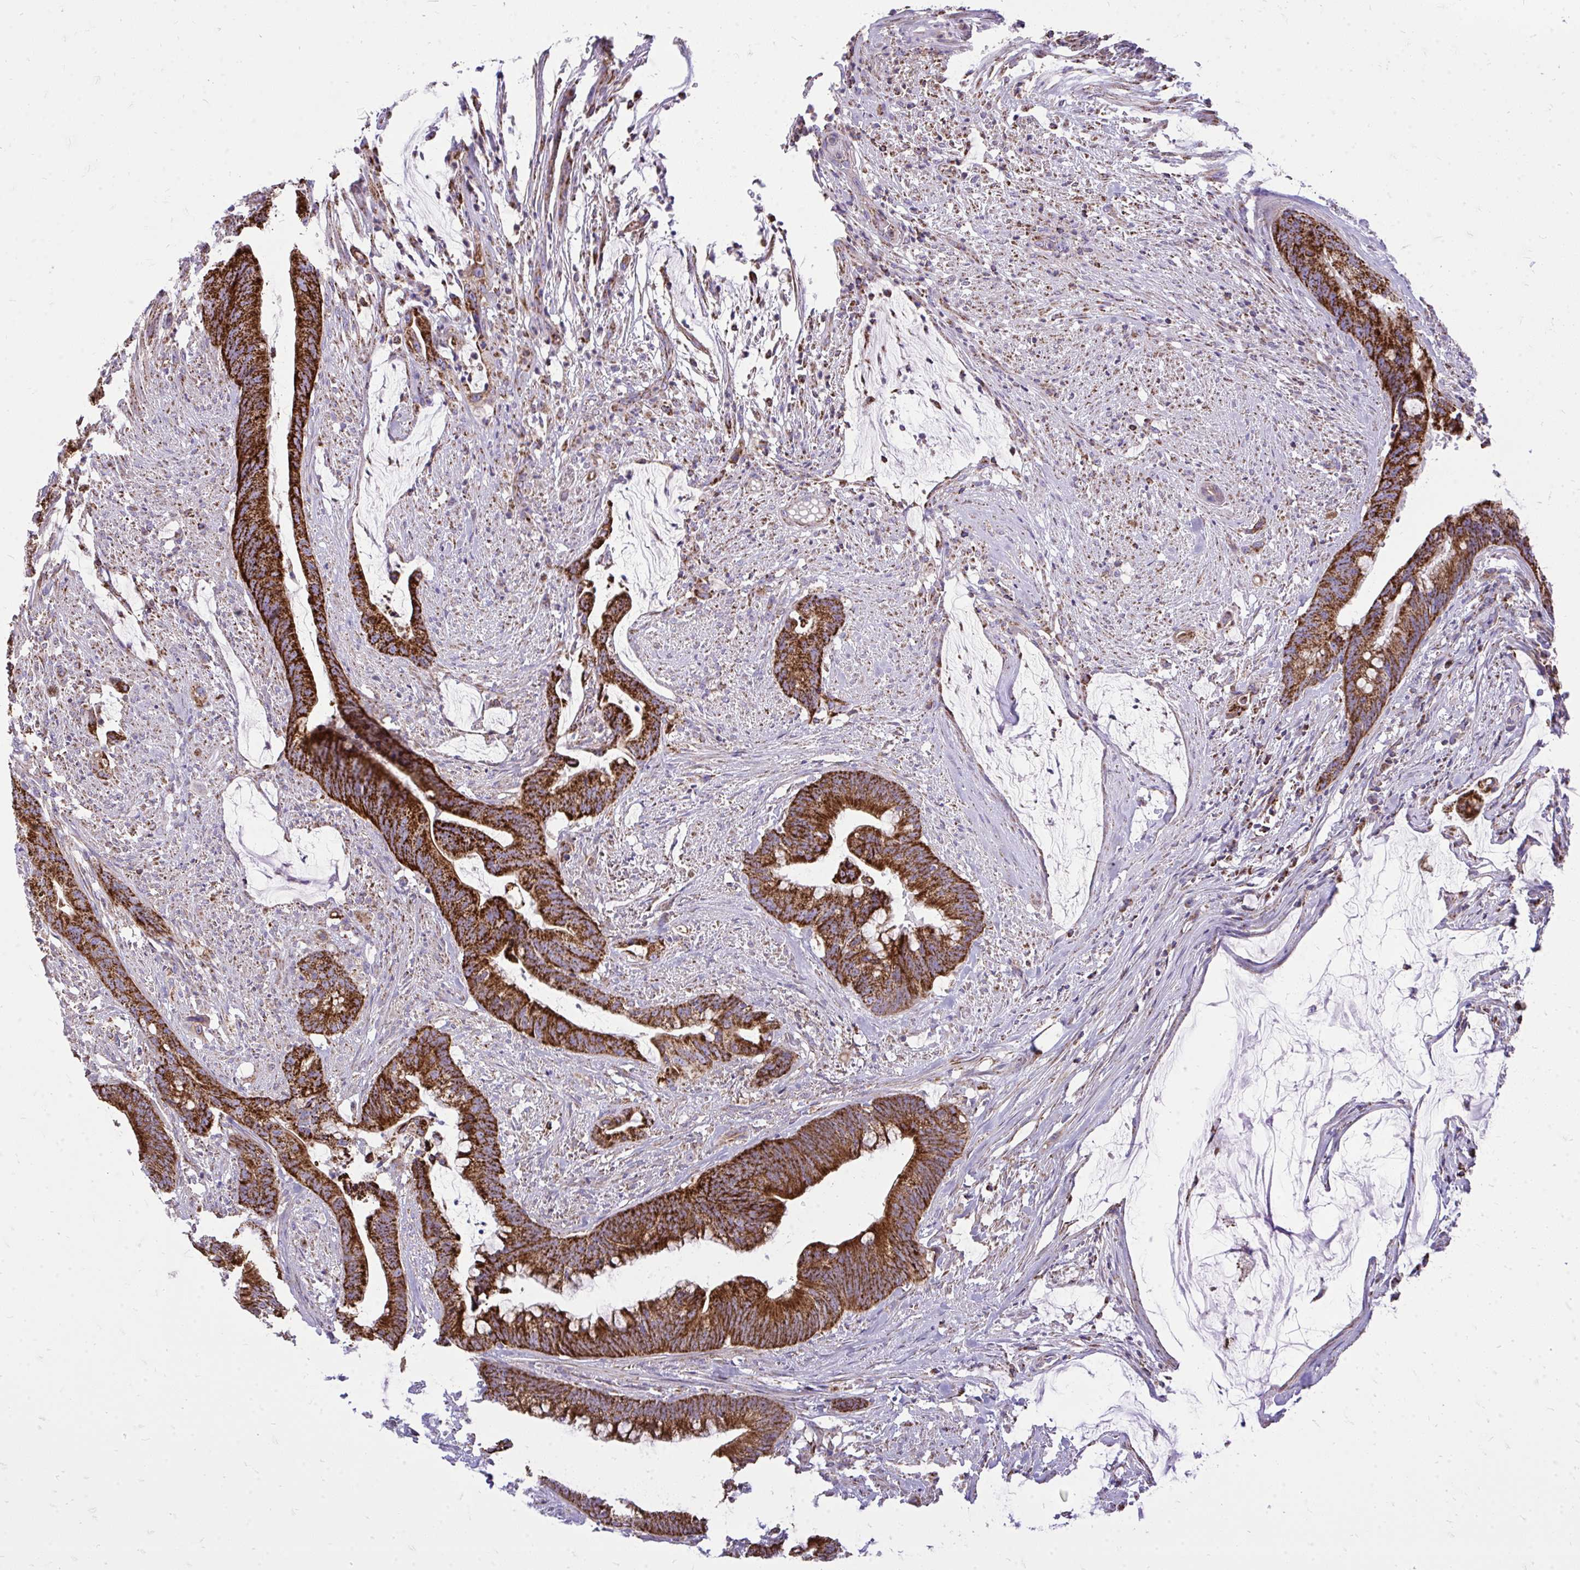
{"staining": {"intensity": "strong", "quantity": ">75%", "location": "cytoplasmic/membranous"}, "tissue": "colorectal cancer", "cell_type": "Tumor cells", "image_type": "cancer", "snomed": [{"axis": "morphology", "description": "Adenocarcinoma, NOS"}, {"axis": "topography", "description": "Colon"}], "caption": "Strong cytoplasmic/membranous expression is identified in about >75% of tumor cells in colorectal cancer.", "gene": "SPTBN2", "patient": {"sex": "male", "age": 62}}